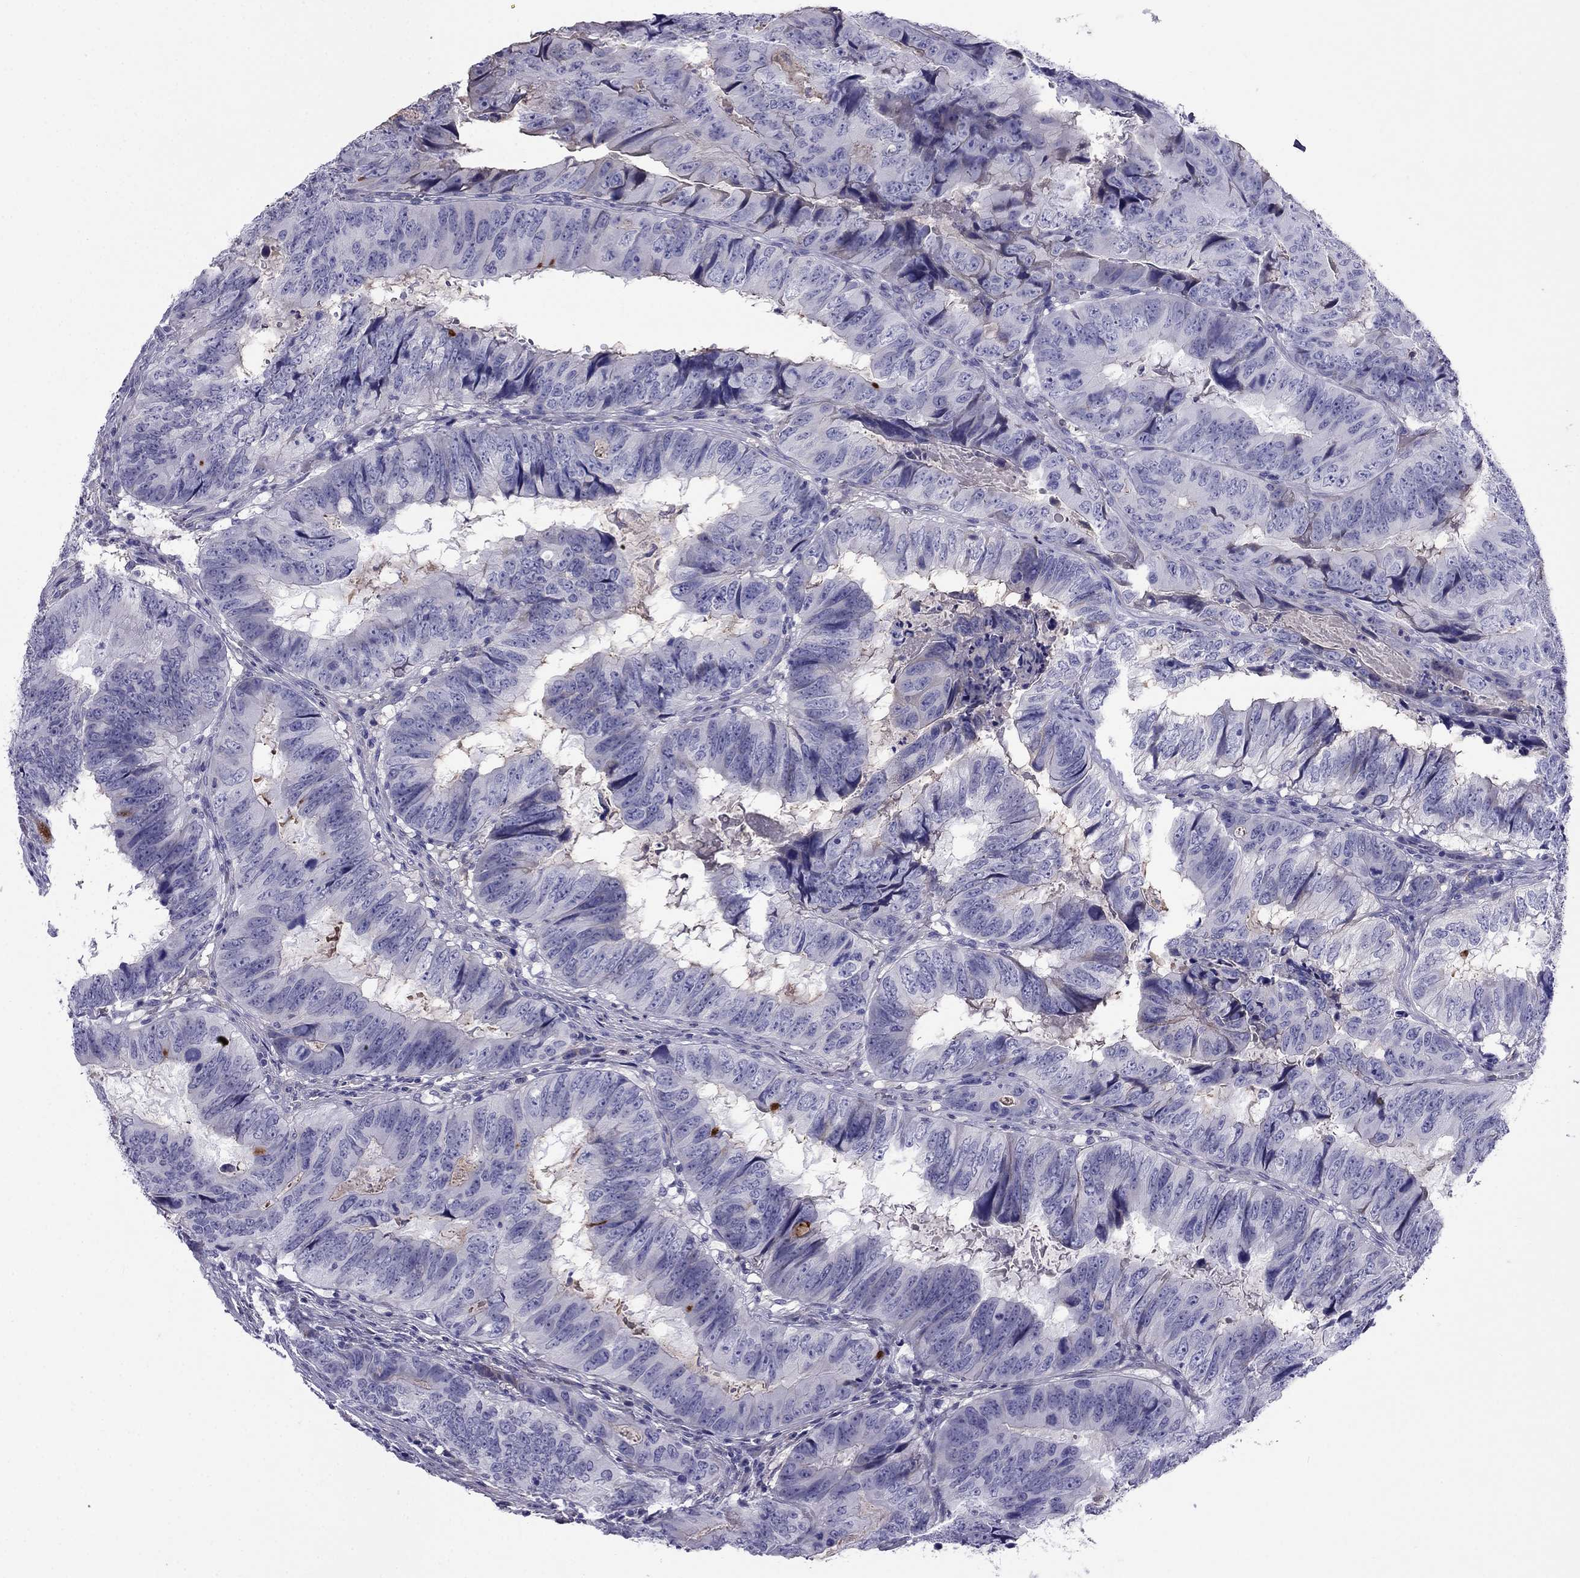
{"staining": {"intensity": "negative", "quantity": "none", "location": "none"}, "tissue": "colorectal cancer", "cell_type": "Tumor cells", "image_type": "cancer", "snomed": [{"axis": "morphology", "description": "Adenocarcinoma, NOS"}, {"axis": "topography", "description": "Colon"}], "caption": "Immunohistochemistry micrograph of adenocarcinoma (colorectal) stained for a protein (brown), which shows no expression in tumor cells.", "gene": "TBC1D21", "patient": {"sex": "male", "age": 79}}